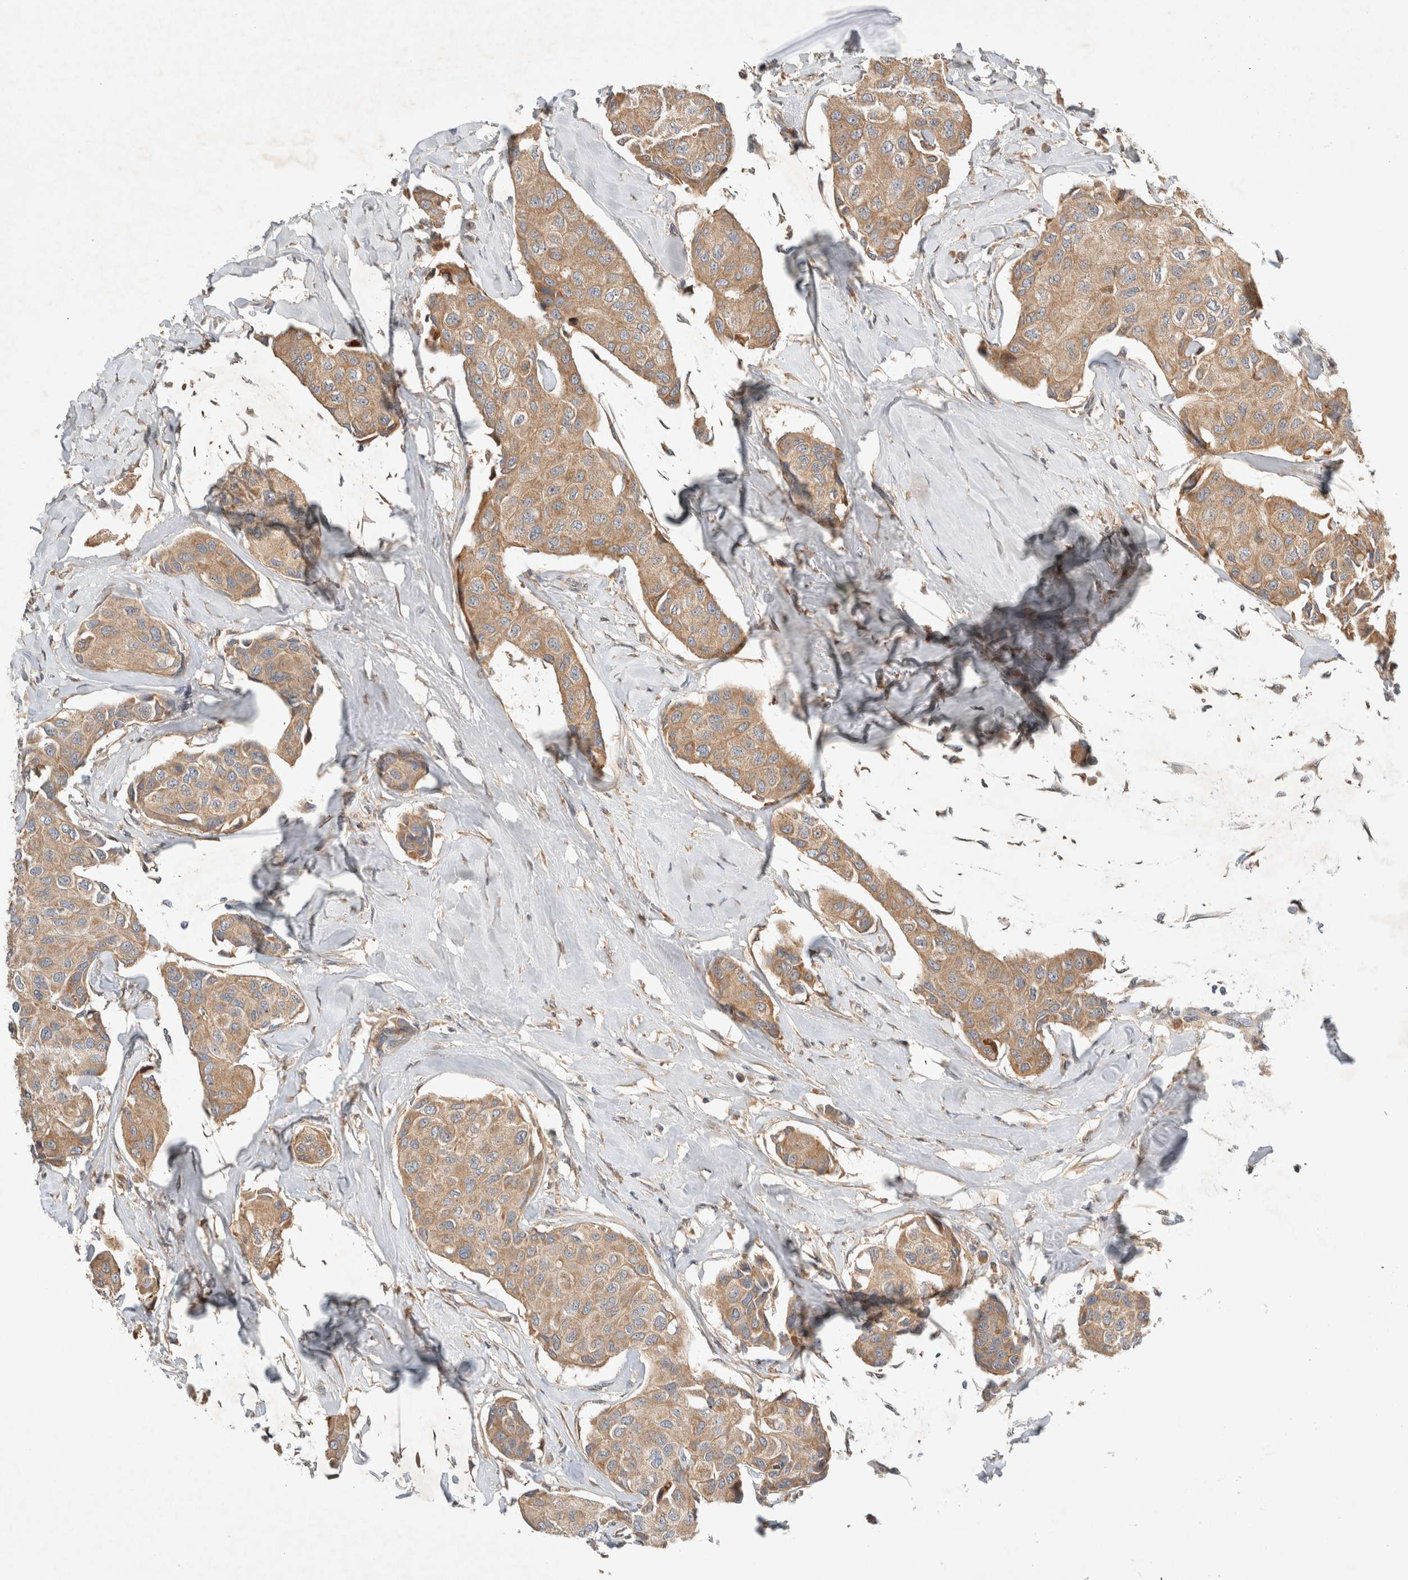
{"staining": {"intensity": "moderate", "quantity": ">75%", "location": "cytoplasmic/membranous"}, "tissue": "breast cancer", "cell_type": "Tumor cells", "image_type": "cancer", "snomed": [{"axis": "morphology", "description": "Duct carcinoma"}, {"axis": "topography", "description": "Breast"}], "caption": "Breast cancer stained with a brown dye demonstrates moderate cytoplasmic/membranous positive expression in approximately >75% of tumor cells.", "gene": "ARMC9", "patient": {"sex": "female", "age": 80}}